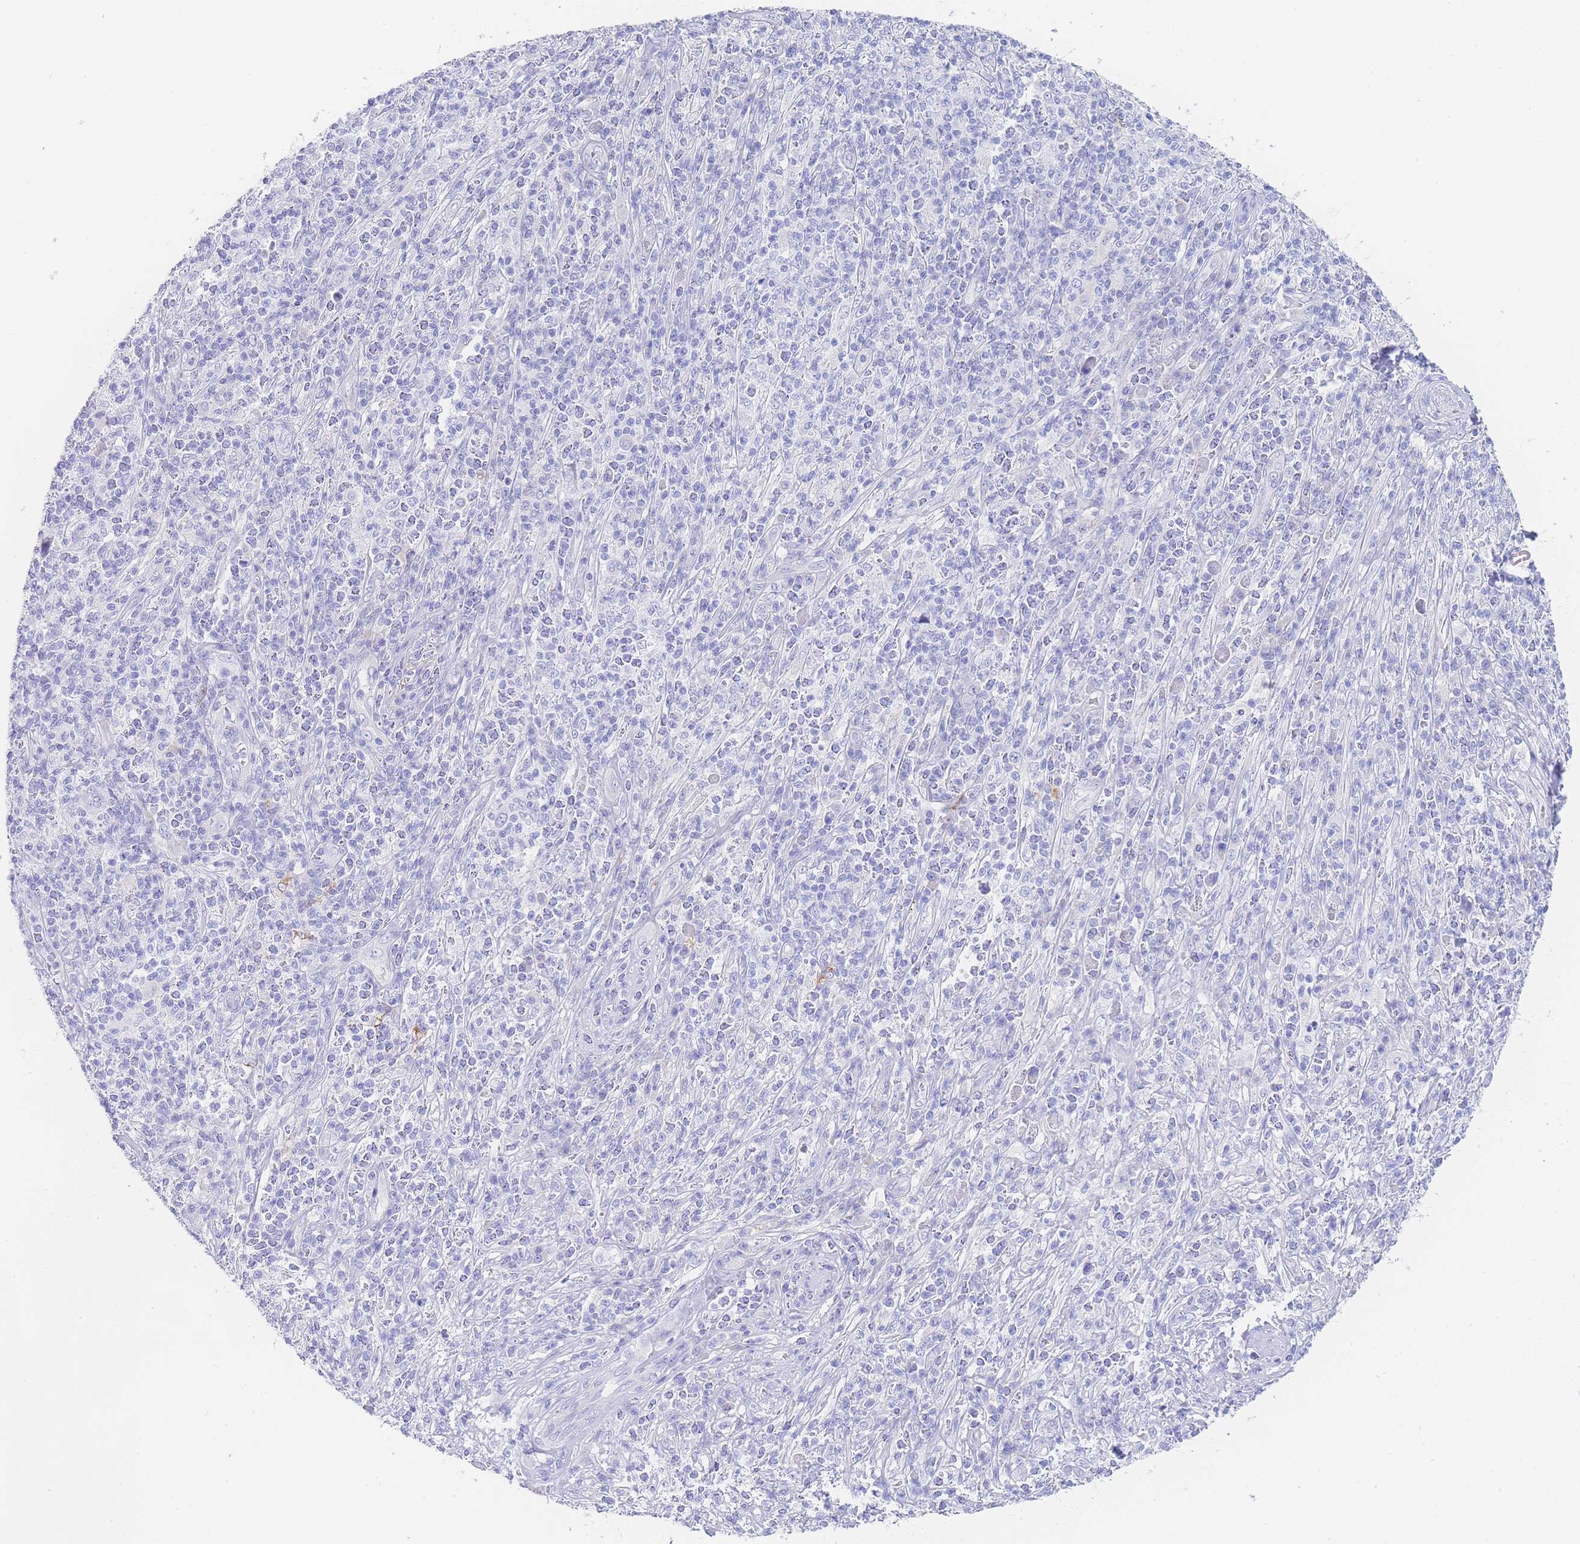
{"staining": {"intensity": "negative", "quantity": "none", "location": "none"}, "tissue": "melanoma", "cell_type": "Tumor cells", "image_type": "cancer", "snomed": [{"axis": "morphology", "description": "Malignant melanoma, NOS"}, {"axis": "topography", "description": "Skin"}], "caption": "This is a image of IHC staining of malignant melanoma, which shows no positivity in tumor cells.", "gene": "LZTFL1", "patient": {"sex": "male", "age": 66}}